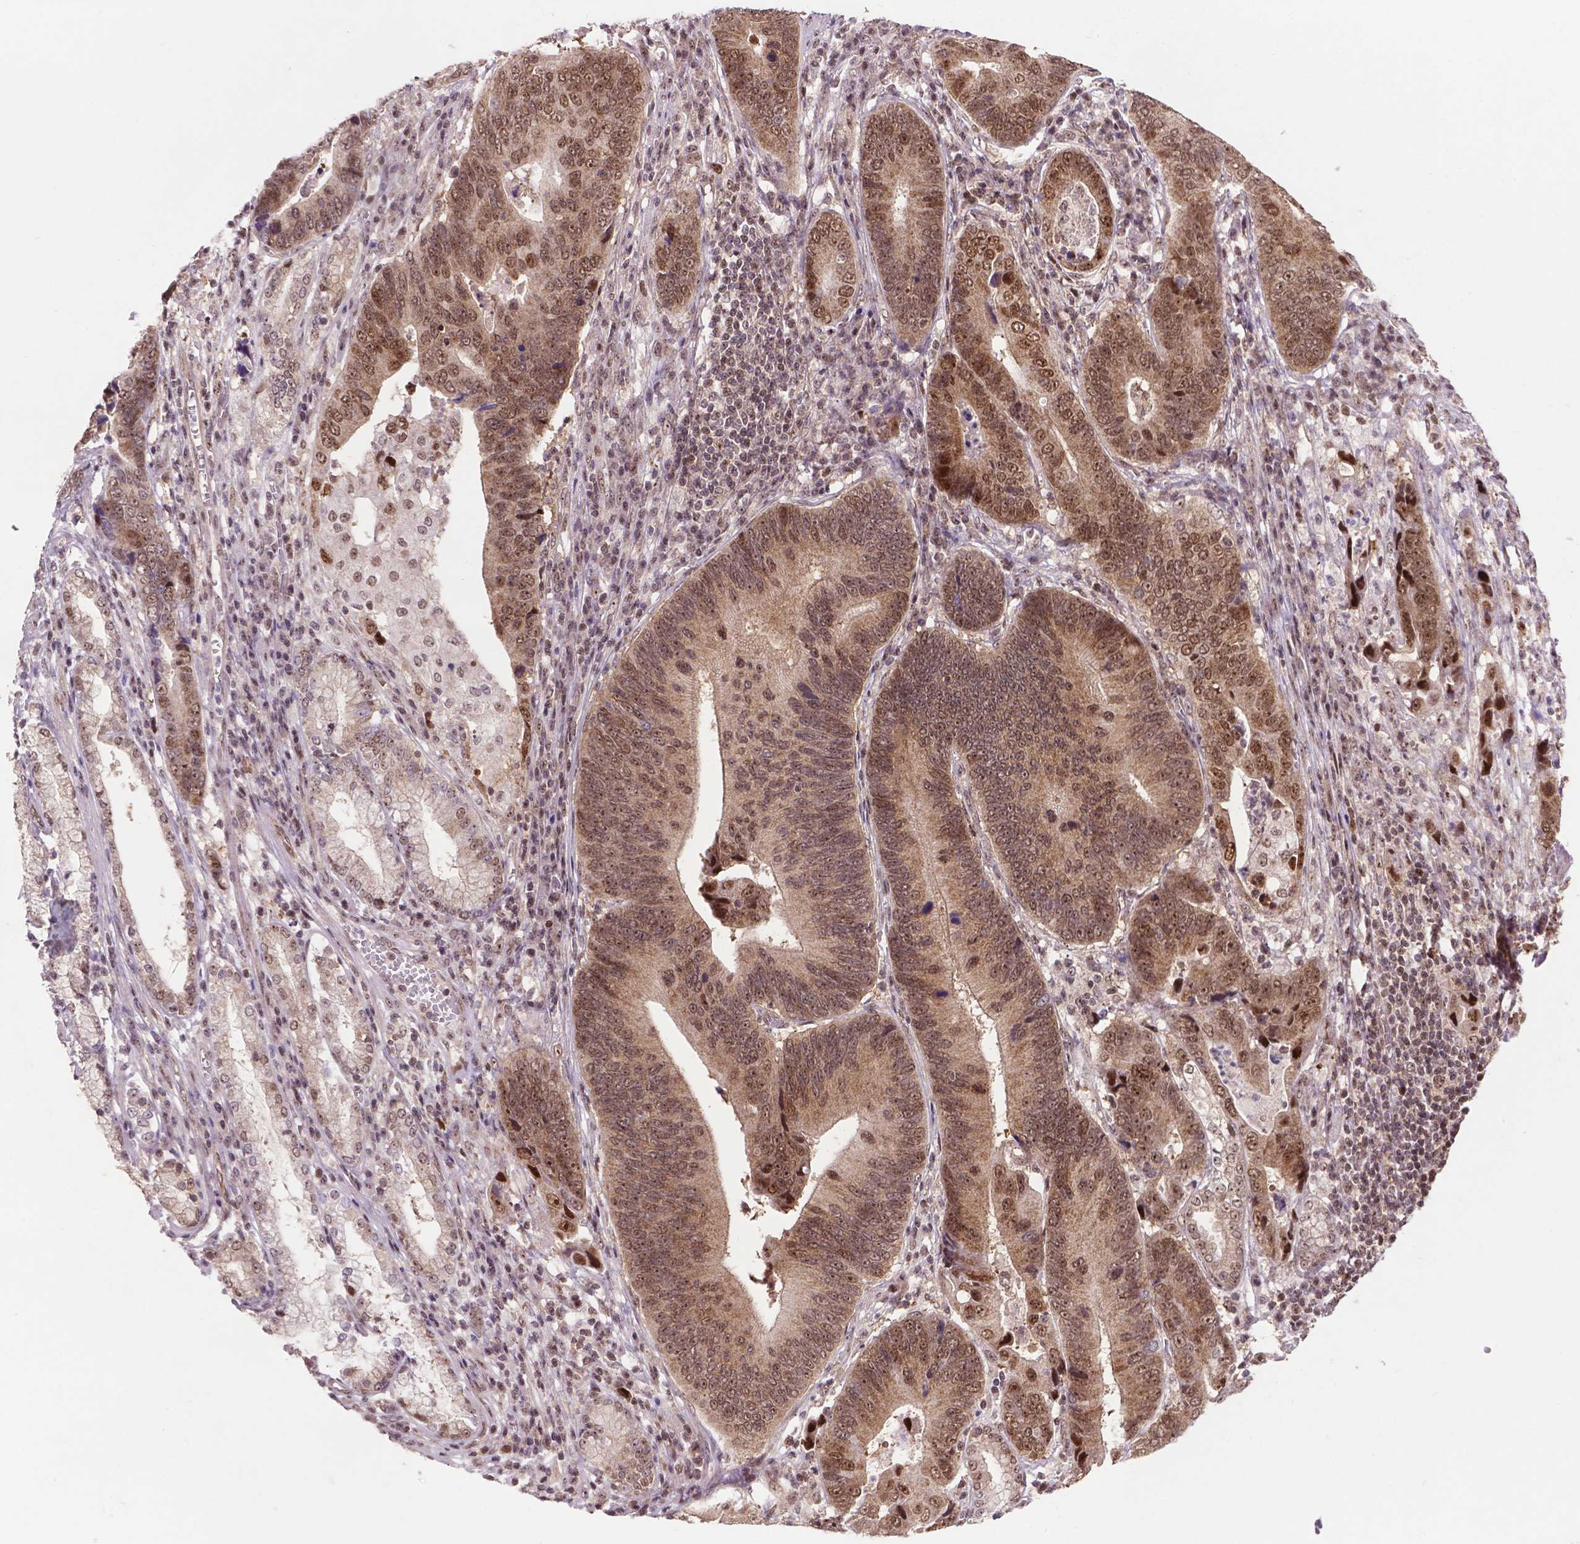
{"staining": {"intensity": "moderate", "quantity": ">75%", "location": "cytoplasmic/membranous,nuclear"}, "tissue": "stomach cancer", "cell_type": "Tumor cells", "image_type": "cancer", "snomed": [{"axis": "morphology", "description": "Adenocarcinoma, NOS"}, {"axis": "topography", "description": "Stomach"}], "caption": "Immunohistochemistry (IHC) histopathology image of neoplastic tissue: adenocarcinoma (stomach) stained using IHC displays medium levels of moderate protein expression localized specifically in the cytoplasmic/membranous and nuclear of tumor cells, appearing as a cytoplasmic/membranous and nuclear brown color.", "gene": "CSNK2A1", "patient": {"sex": "male", "age": 84}}